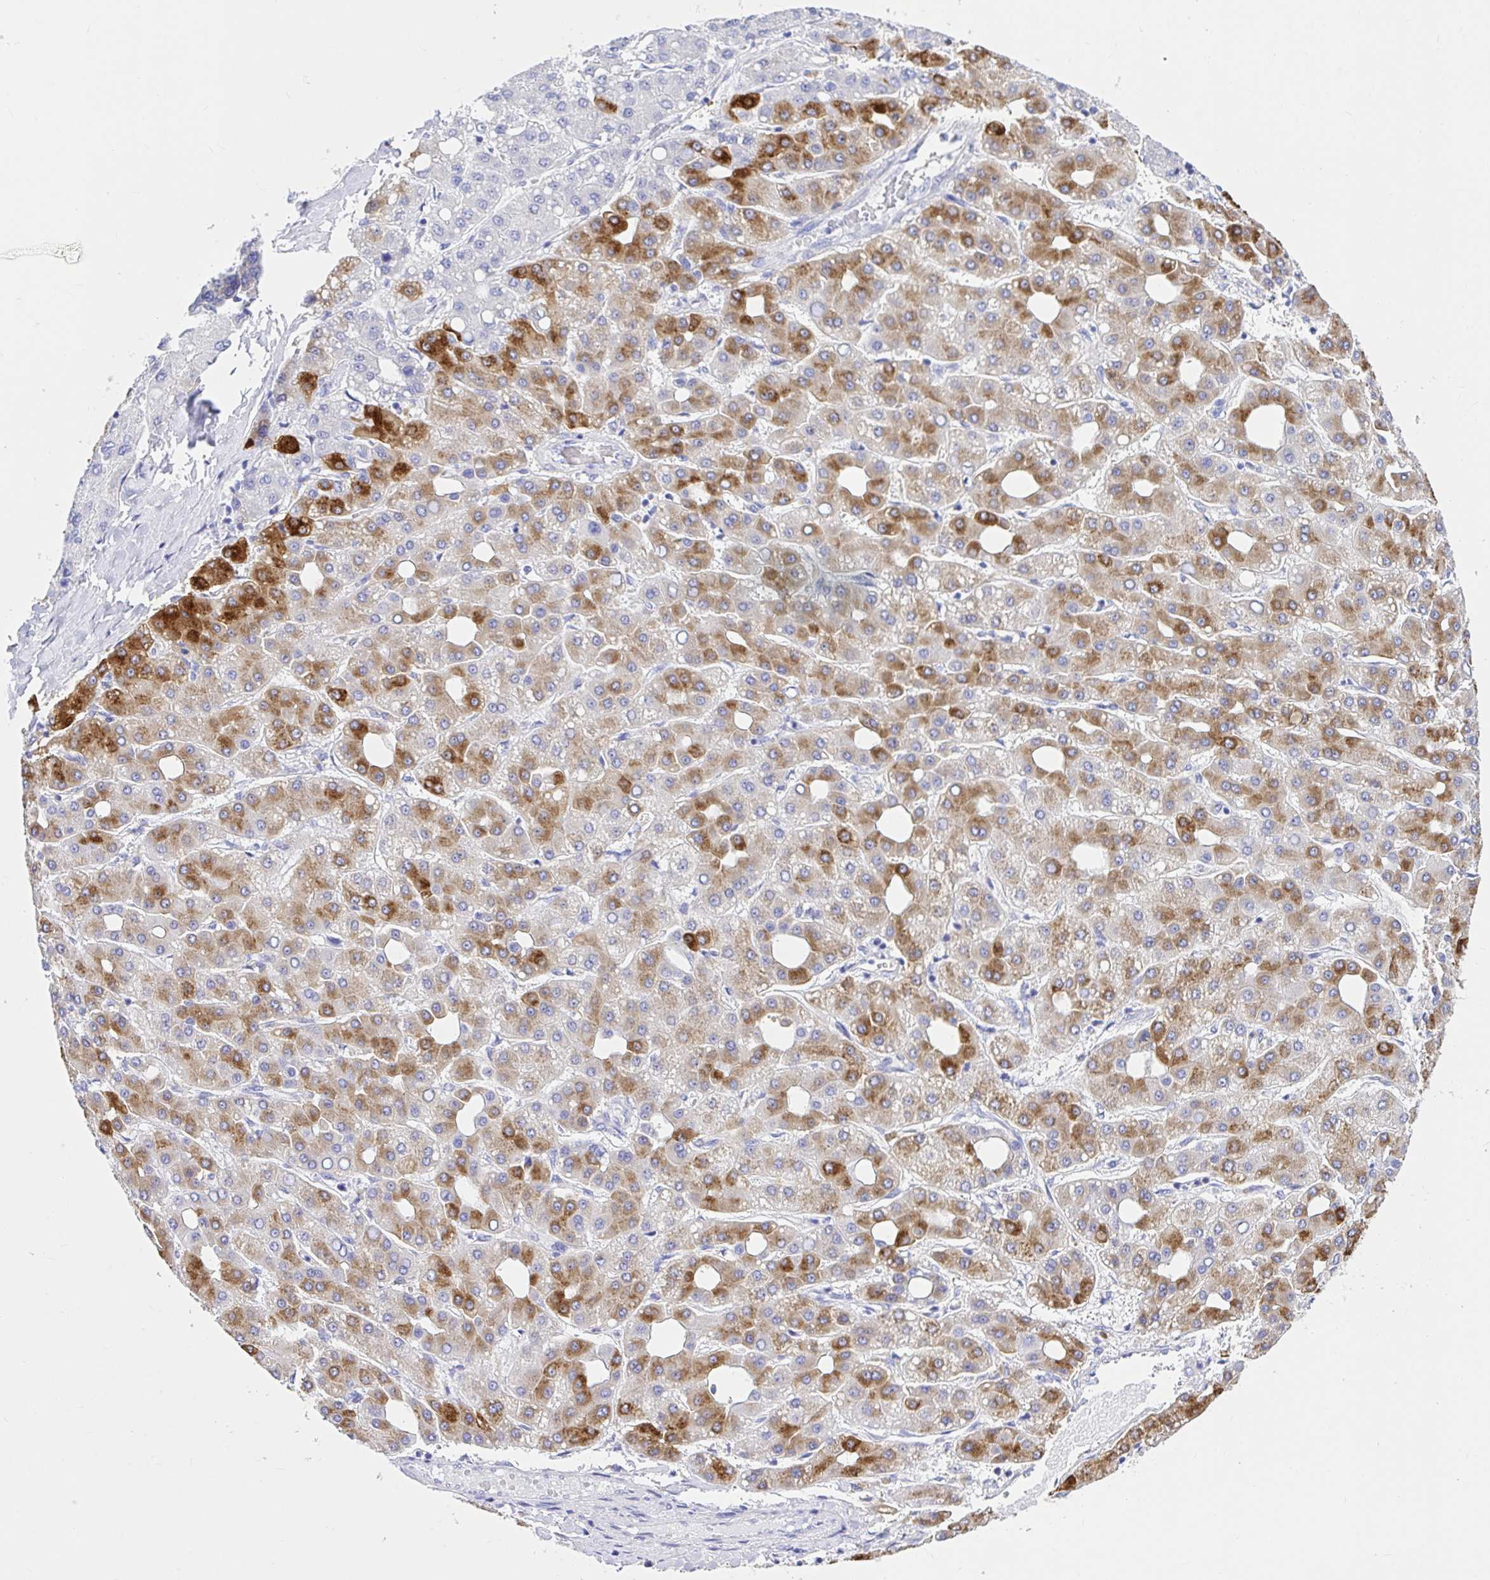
{"staining": {"intensity": "strong", "quantity": "25%-75%", "location": "cytoplasmic/membranous"}, "tissue": "liver cancer", "cell_type": "Tumor cells", "image_type": "cancer", "snomed": [{"axis": "morphology", "description": "Carcinoma, Hepatocellular, NOS"}, {"axis": "topography", "description": "Liver"}], "caption": "Human liver cancer (hepatocellular carcinoma) stained for a protein (brown) displays strong cytoplasmic/membranous positive positivity in approximately 25%-75% of tumor cells.", "gene": "BACE2", "patient": {"sex": "male", "age": 65}}